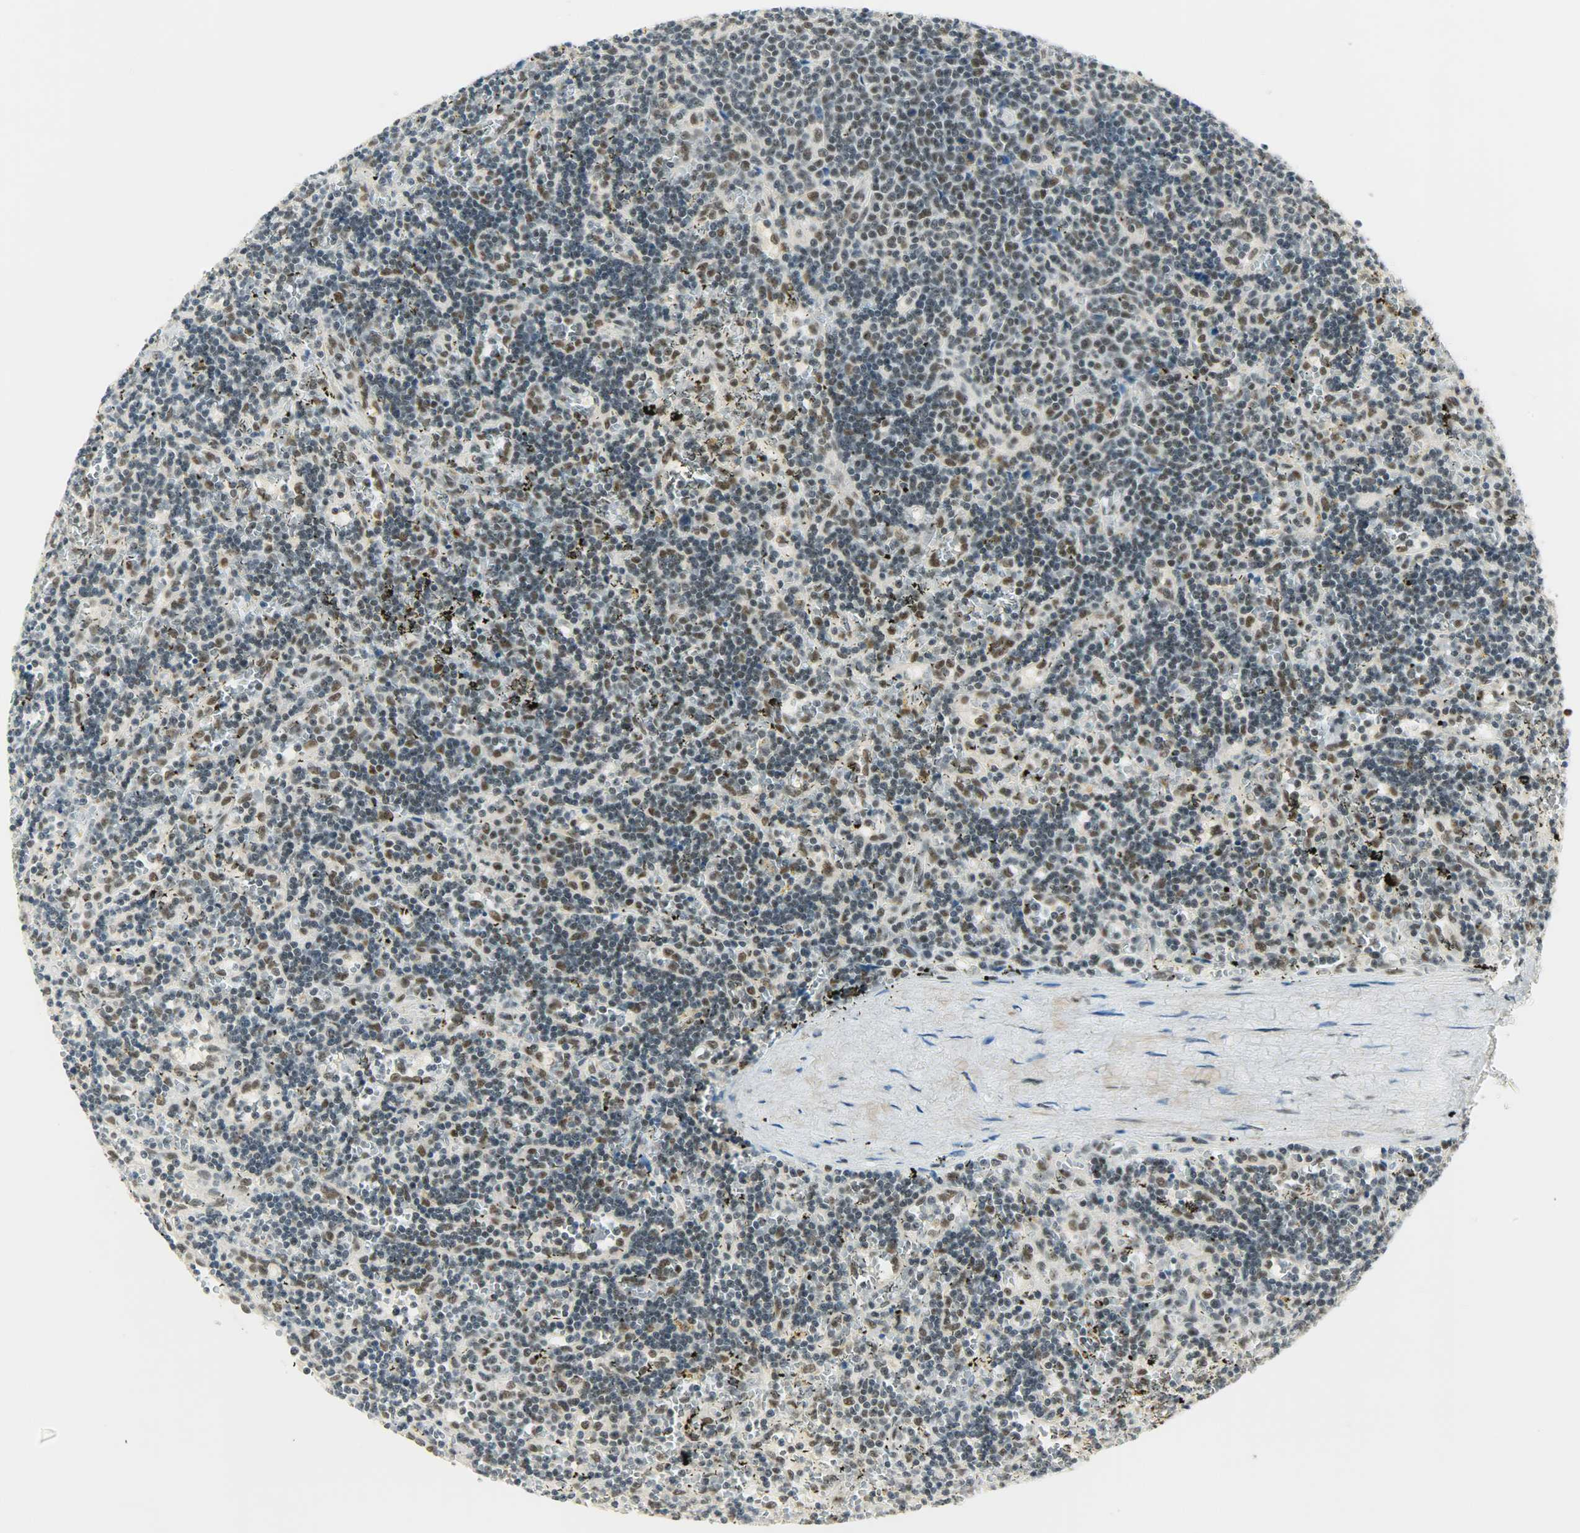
{"staining": {"intensity": "moderate", "quantity": "25%-75%", "location": "nuclear"}, "tissue": "lymphoma", "cell_type": "Tumor cells", "image_type": "cancer", "snomed": [{"axis": "morphology", "description": "Malignant lymphoma, non-Hodgkin's type, Low grade"}, {"axis": "topography", "description": "Spleen"}], "caption": "There is medium levels of moderate nuclear expression in tumor cells of lymphoma, as demonstrated by immunohistochemical staining (brown color).", "gene": "SUGP1", "patient": {"sex": "male", "age": 60}}